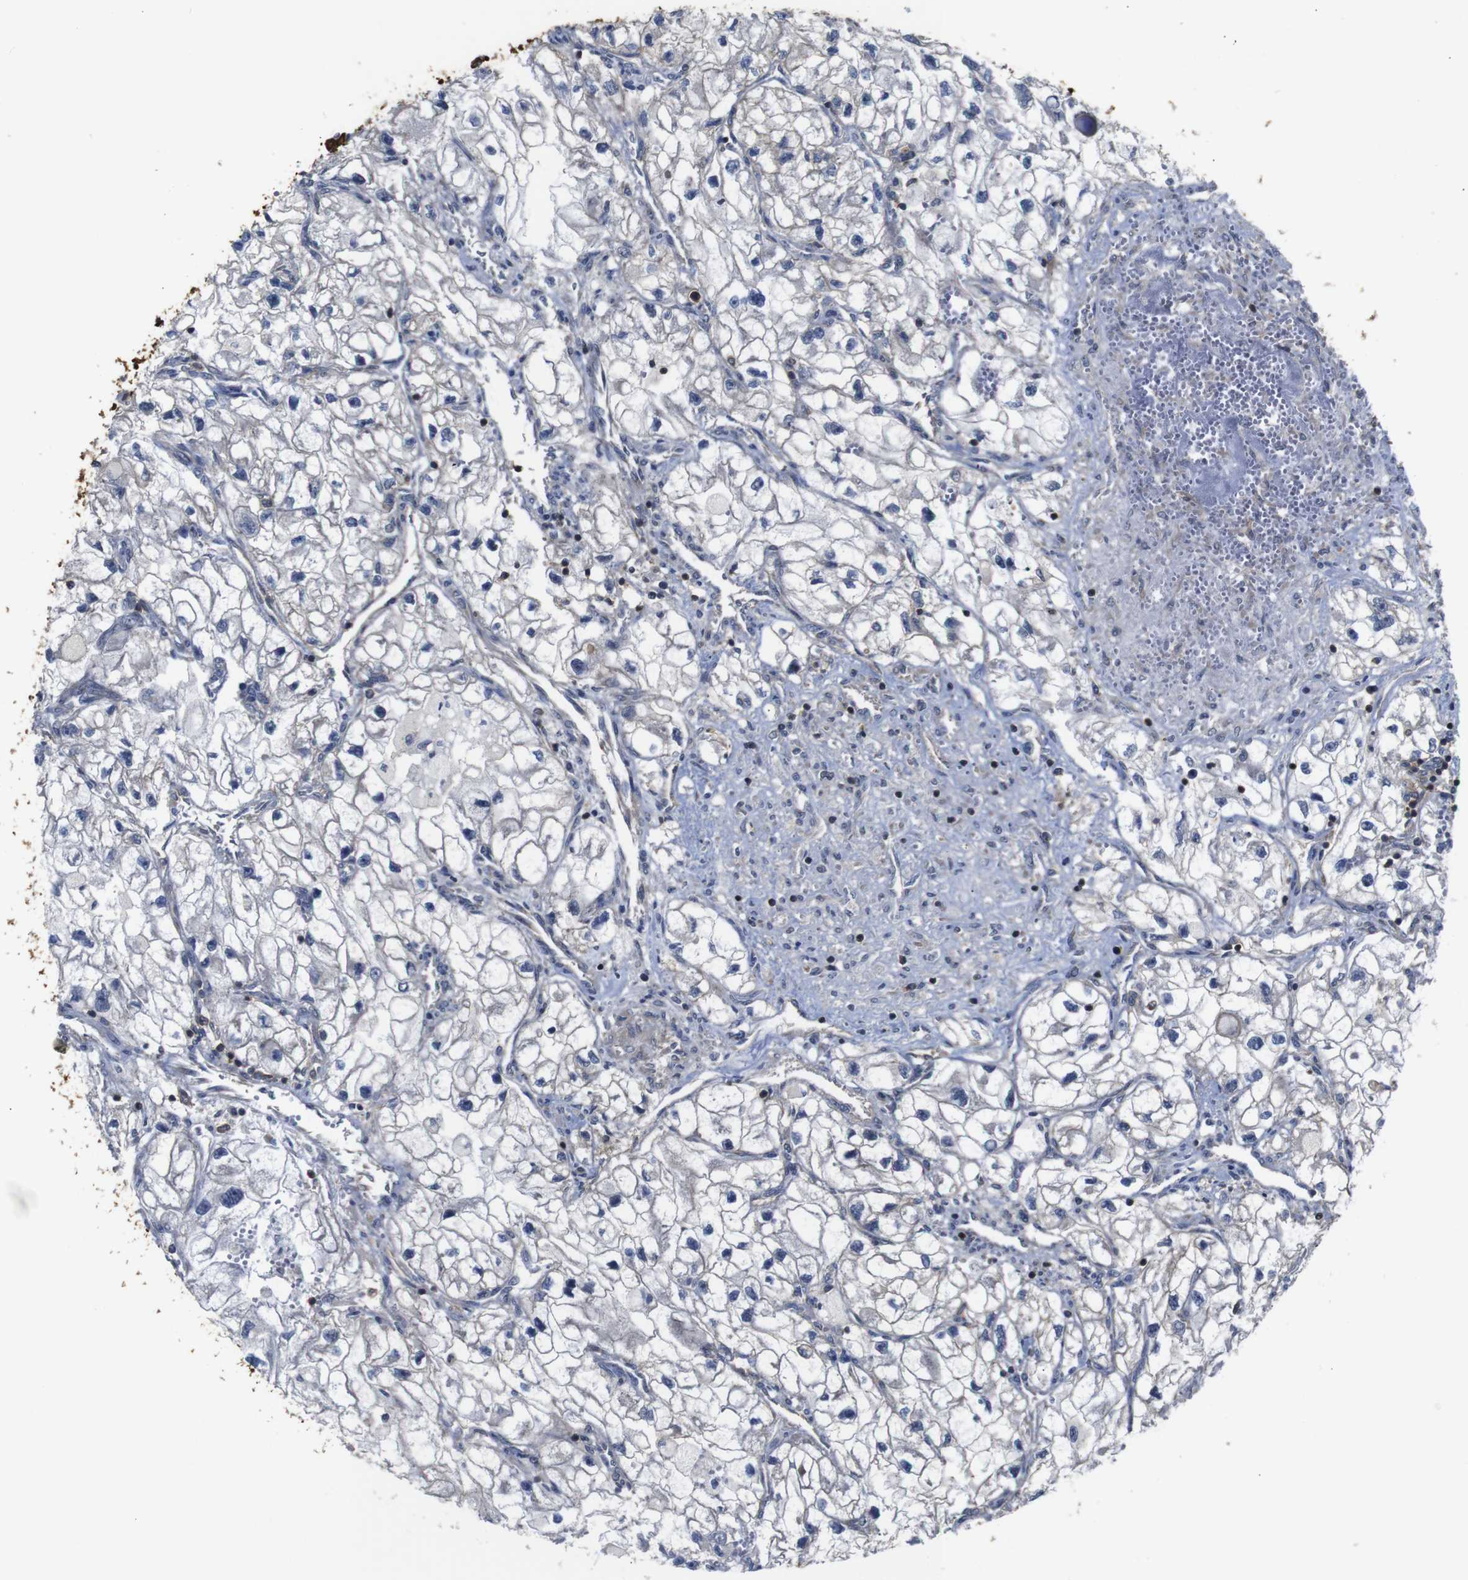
{"staining": {"intensity": "negative", "quantity": "none", "location": "none"}, "tissue": "renal cancer", "cell_type": "Tumor cells", "image_type": "cancer", "snomed": [{"axis": "morphology", "description": "Adenocarcinoma, NOS"}, {"axis": "topography", "description": "Kidney"}], "caption": "The image shows no staining of tumor cells in renal cancer (adenocarcinoma).", "gene": "BRWD3", "patient": {"sex": "female", "age": 70}}